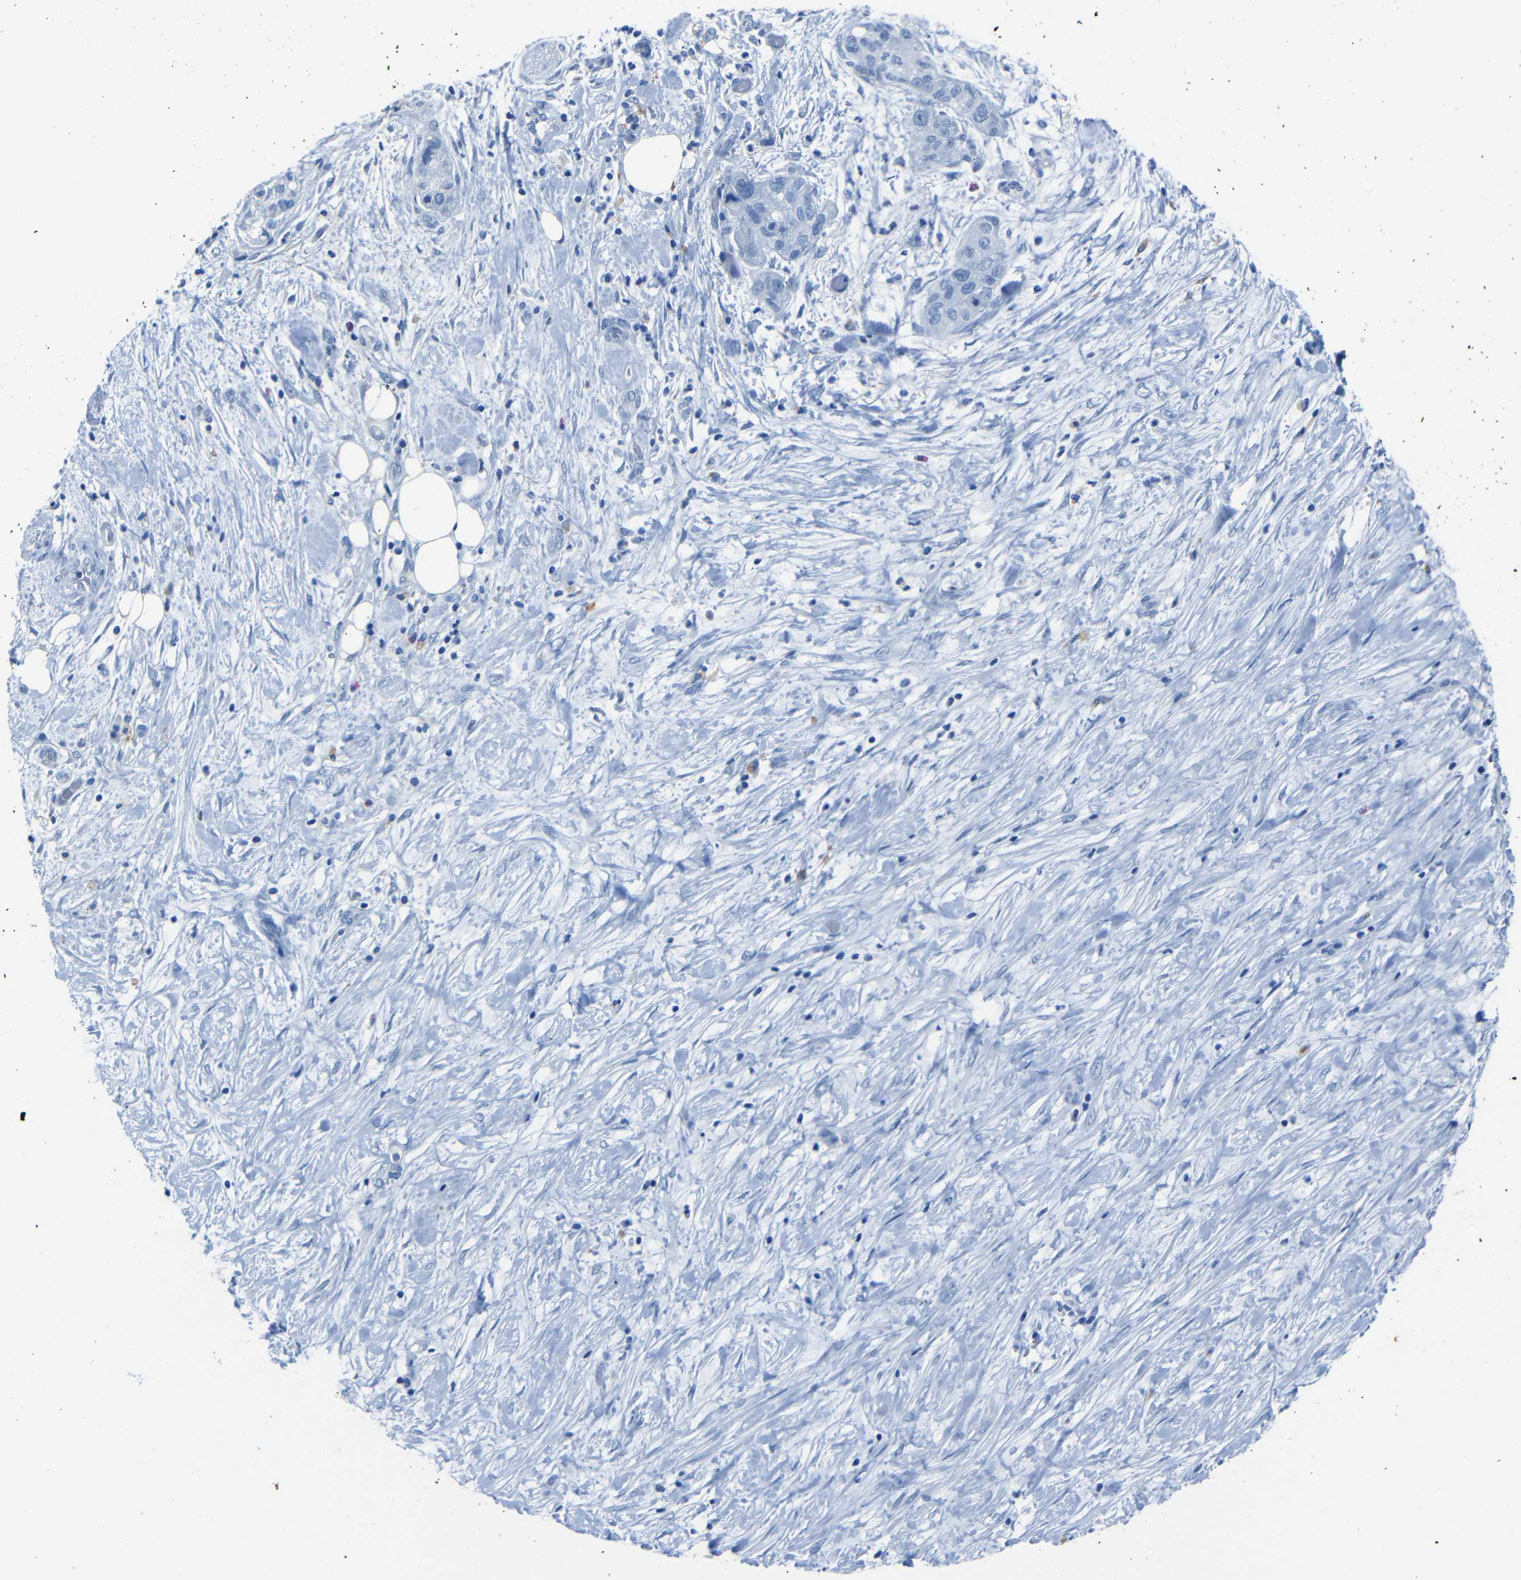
{"staining": {"intensity": "negative", "quantity": "none", "location": "none"}, "tissue": "pancreatic cancer", "cell_type": "Tumor cells", "image_type": "cancer", "snomed": [{"axis": "morphology", "description": "Adenocarcinoma, NOS"}, {"axis": "topography", "description": "Pancreas"}], "caption": "The photomicrograph shows no significant expression in tumor cells of pancreatic adenocarcinoma.", "gene": "CLDN11", "patient": {"sex": "female", "age": 78}}